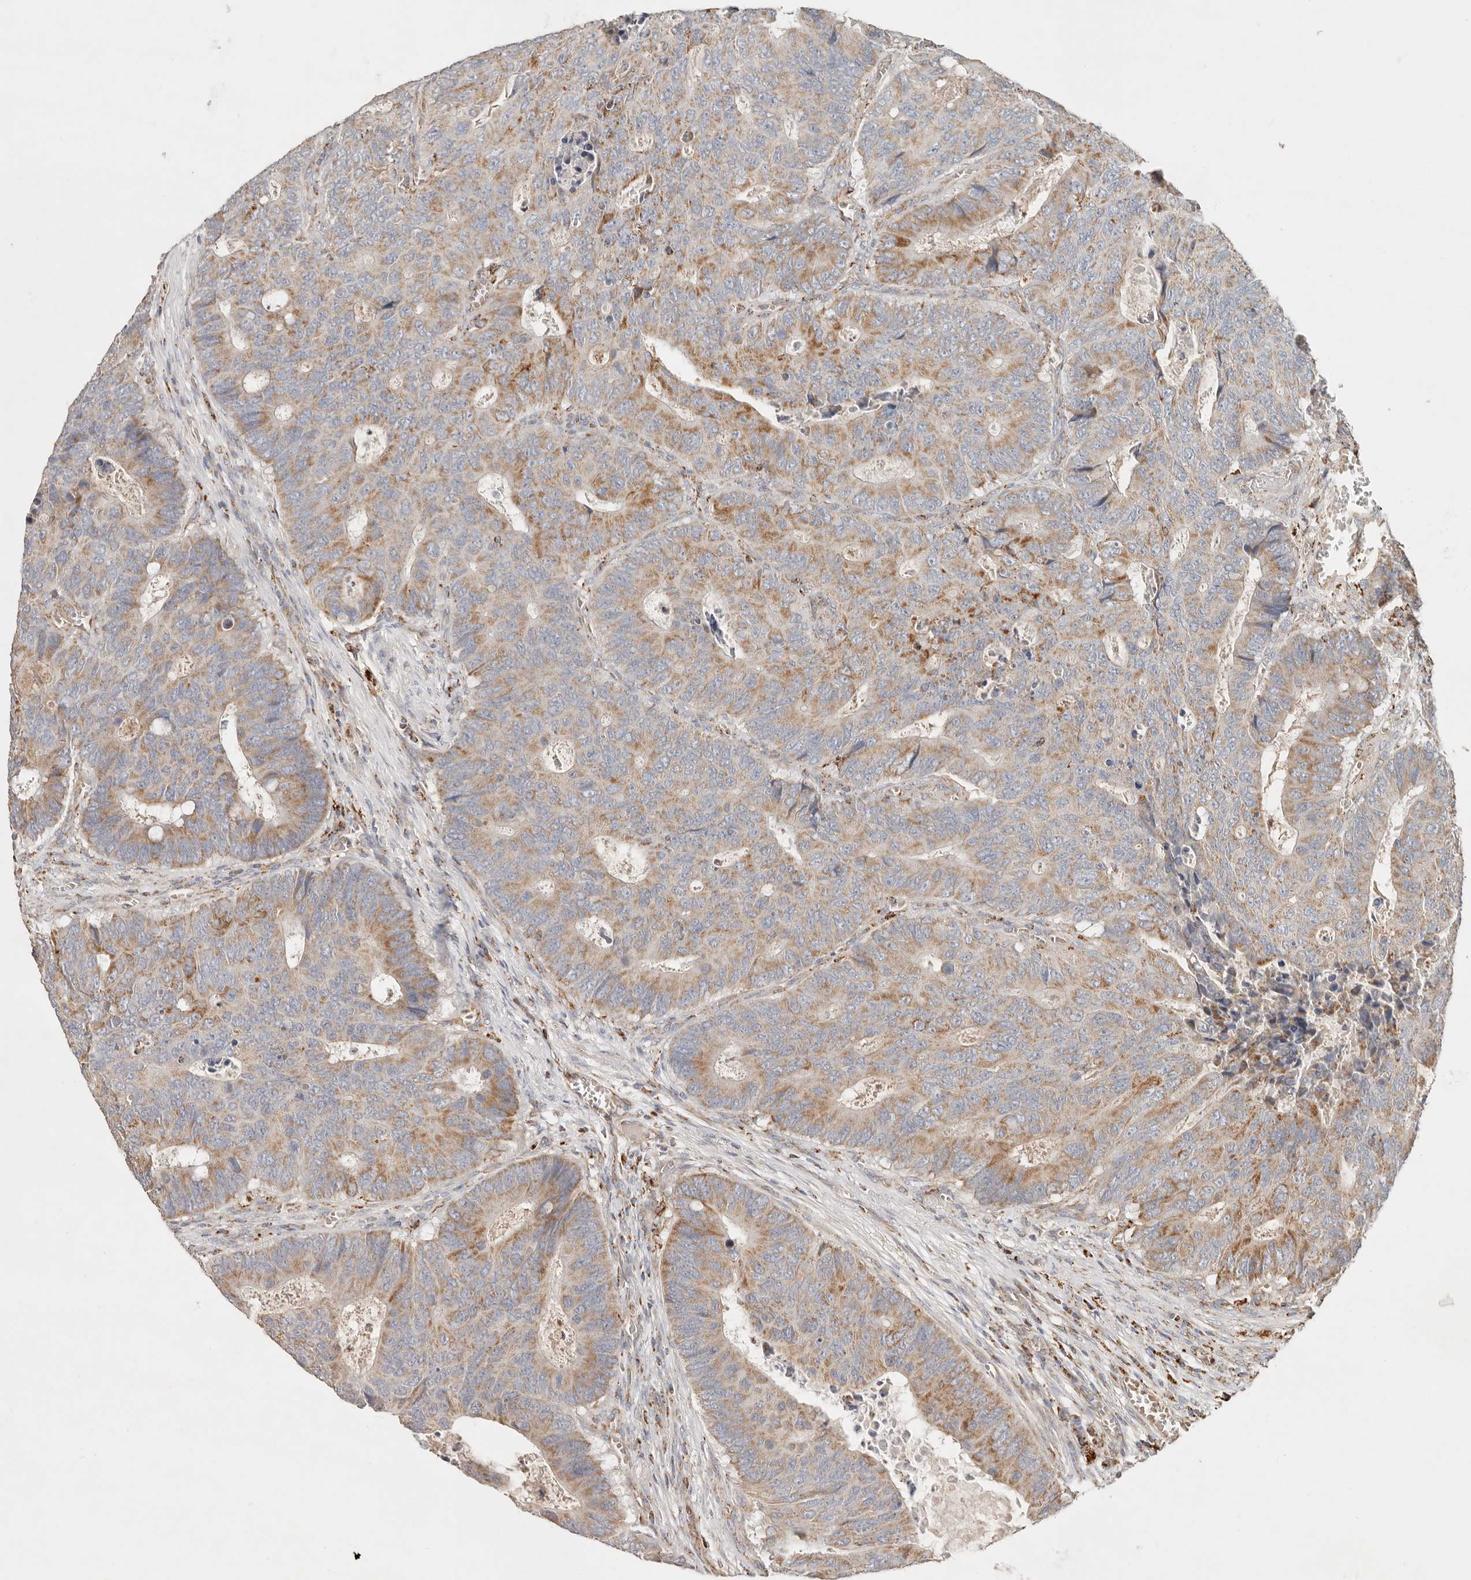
{"staining": {"intensity": "moderate", "quantity": ">75%", "location": "cytoplasmic/membranous"}, "tissue": "colorectal cancer", "cell_type": "Tumor cells", "image_type": "cancer", "snomed": [{"axis": "morphology", "description": "Adenocarcinoma, NOS"}, {"axis": "topography", "description": "Colon"}], "caption": "Immunohistochemistry histopathology image of colorectal adenocarcinoma stained for a protein (brown), which displays medium levels of moderate cytoplasmic/membranous positivity in about >75% of tumor cells.", "gene": "ARHGEF10L", "patient": {"sex": "male", "age": 87}}